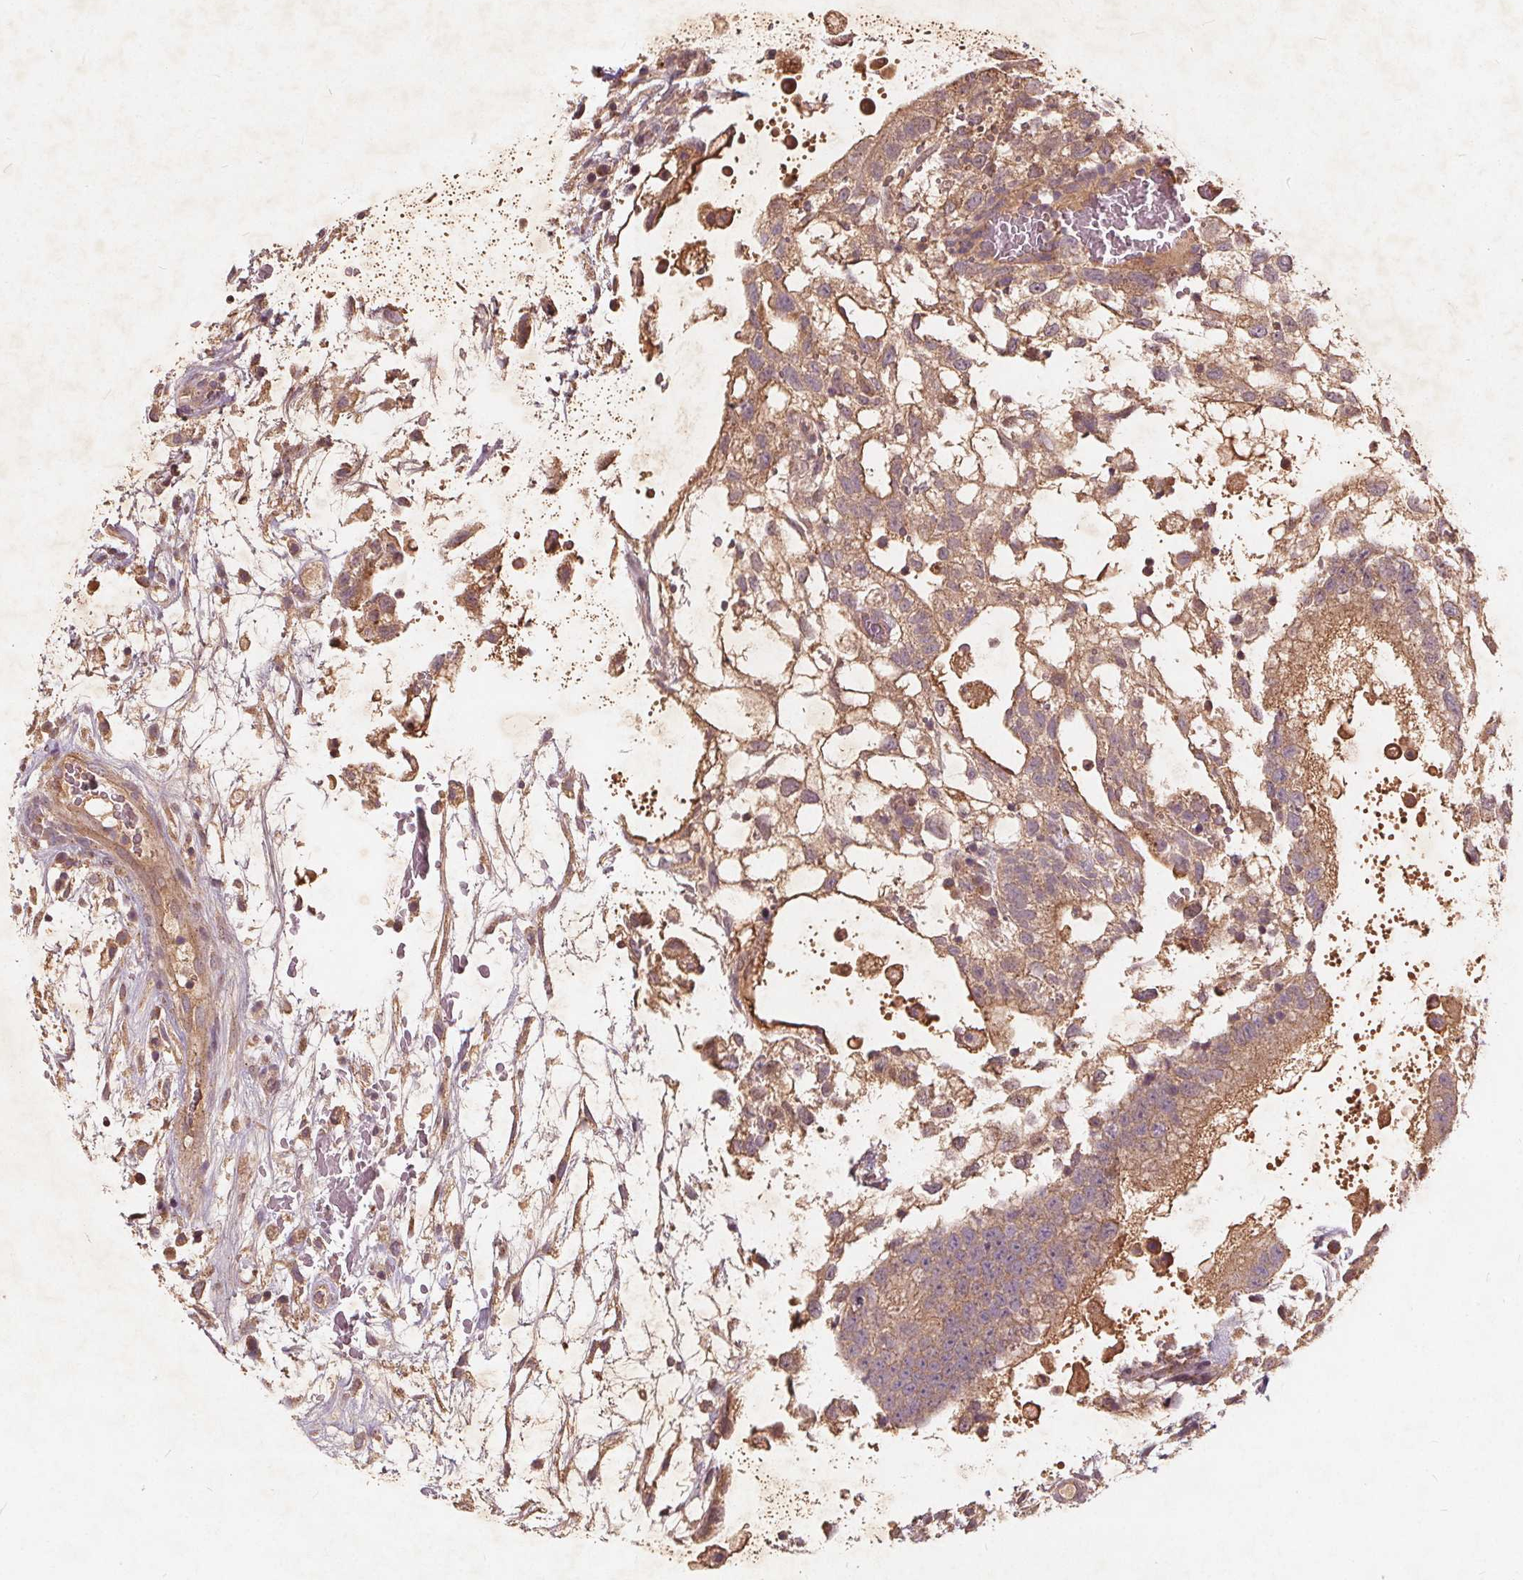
{"staining": {"intensity": "weak", "quantity": ">75%", "location": "cytoplasmic/membranous"}, "tissue": "testis cancer", "cell_type": "Tumor cells", "image_type": "cancer", "snomed": [{"axis": "morphology", "description": "Normal tissue, NOS"}, {"axis": "morphology", "description": "Carcinoma, Embryonal, NOS"}, {"axis": "topography", "description": "Testis"}], "caption": "Immunohistochemistry (IHC) histopathology image of embryonal carcinoma (testis) stained for a protein (brown), which exhibits low levels of weak cytoplasmic/membranous expression in about >75% of tumor cells.", "gene": "CSNK1G2", "patient": {"sex": "male", "age": 32}}